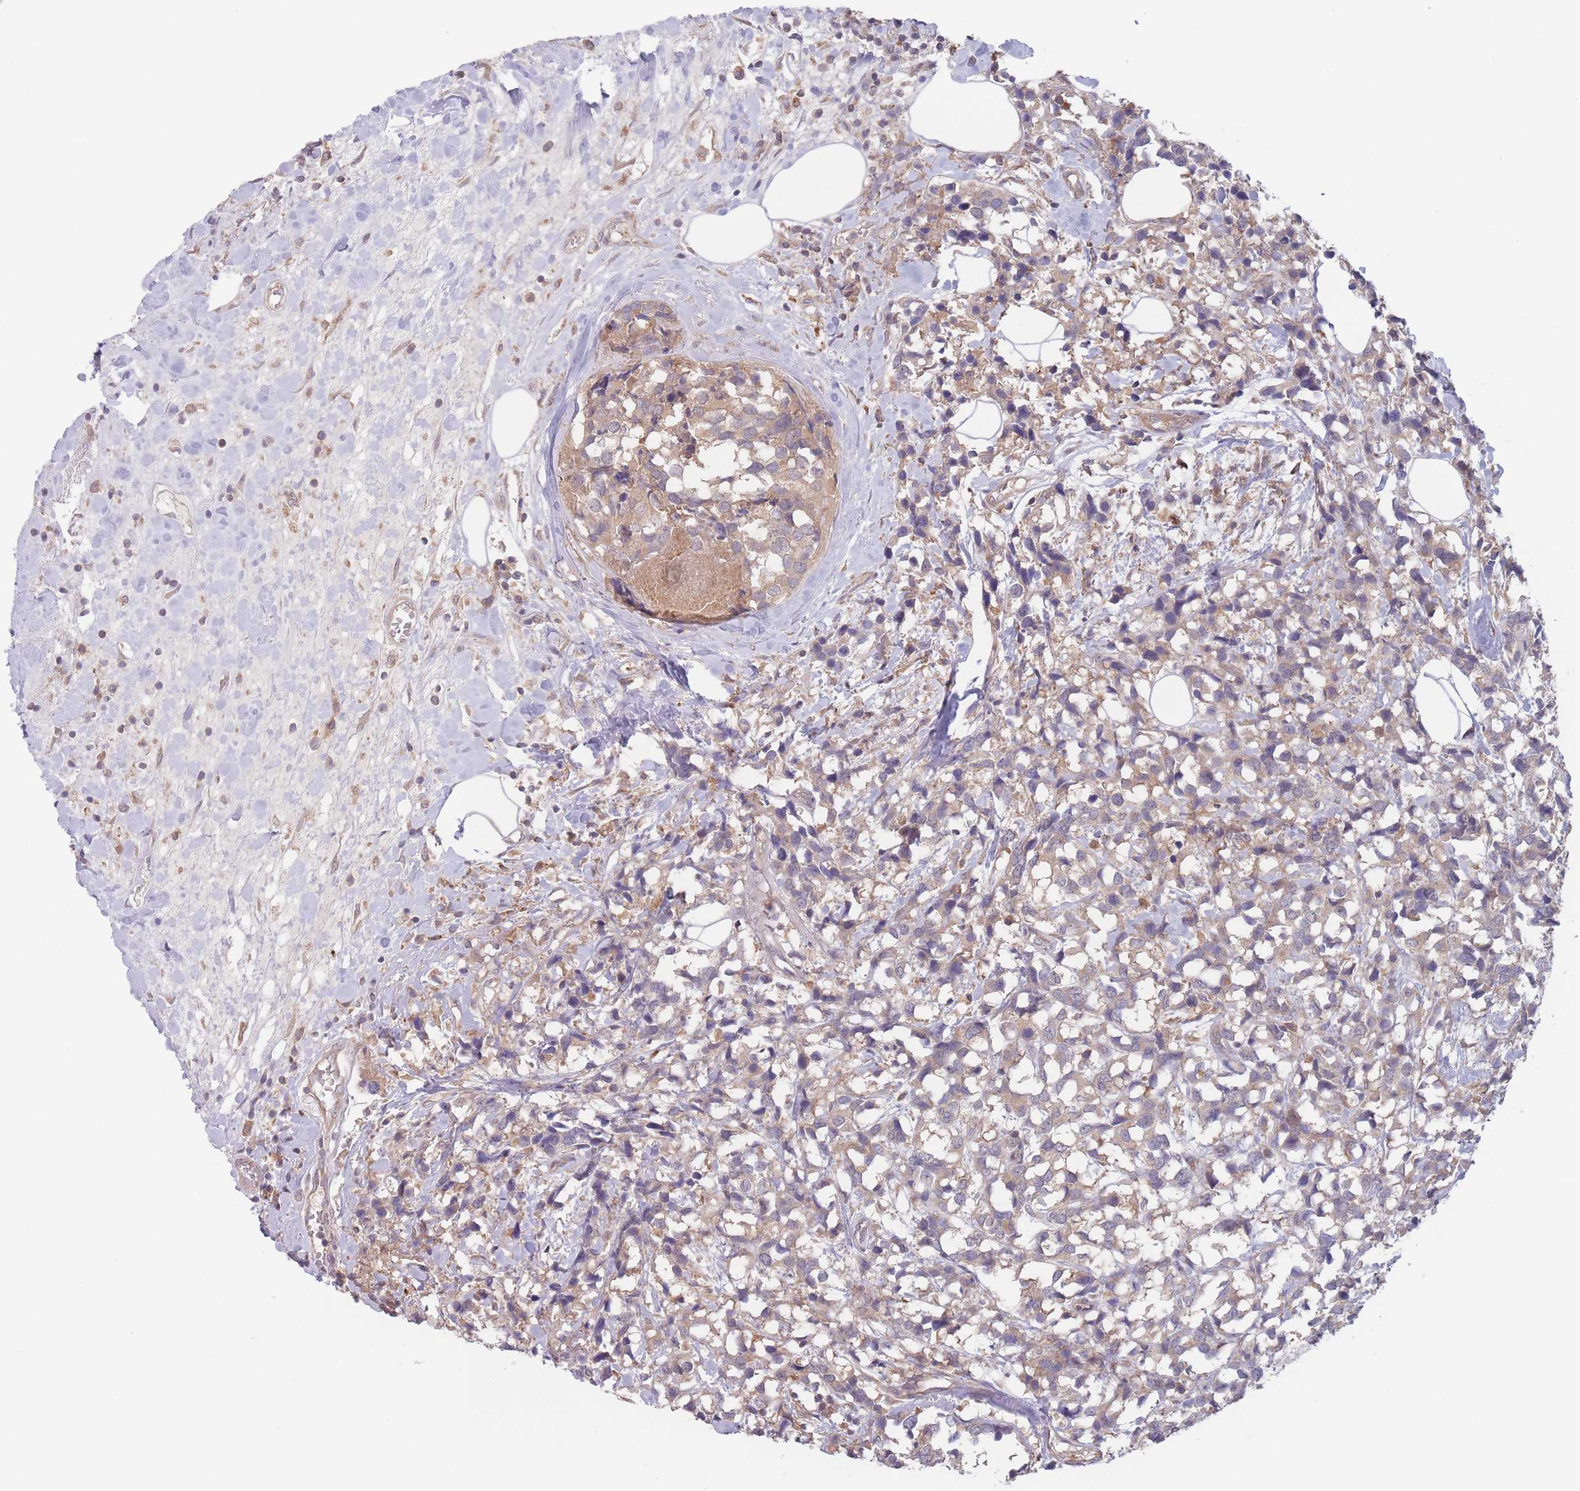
{"staining": {"intensity": "weak", "quantity": ">75%", "location": "cytoplasmic/membranous"}, "tissue": "breast cancer", "cell_type": "Tumor cells", "image_type": "cancer", "snomed": [{"axis": "morphology", "description": "Lobular carcinoma"}, {"axis": "topography", "description": "Breast"}], "caption": "There is low levels of weak cytoplasmic/membranous positivity in tumor cells of lobular carcinoma (breast), as demonstrated by immunohistochemical staining (brown color).", "gene": "PPM1A", "patient": {"sex": "female", "age": 59}}